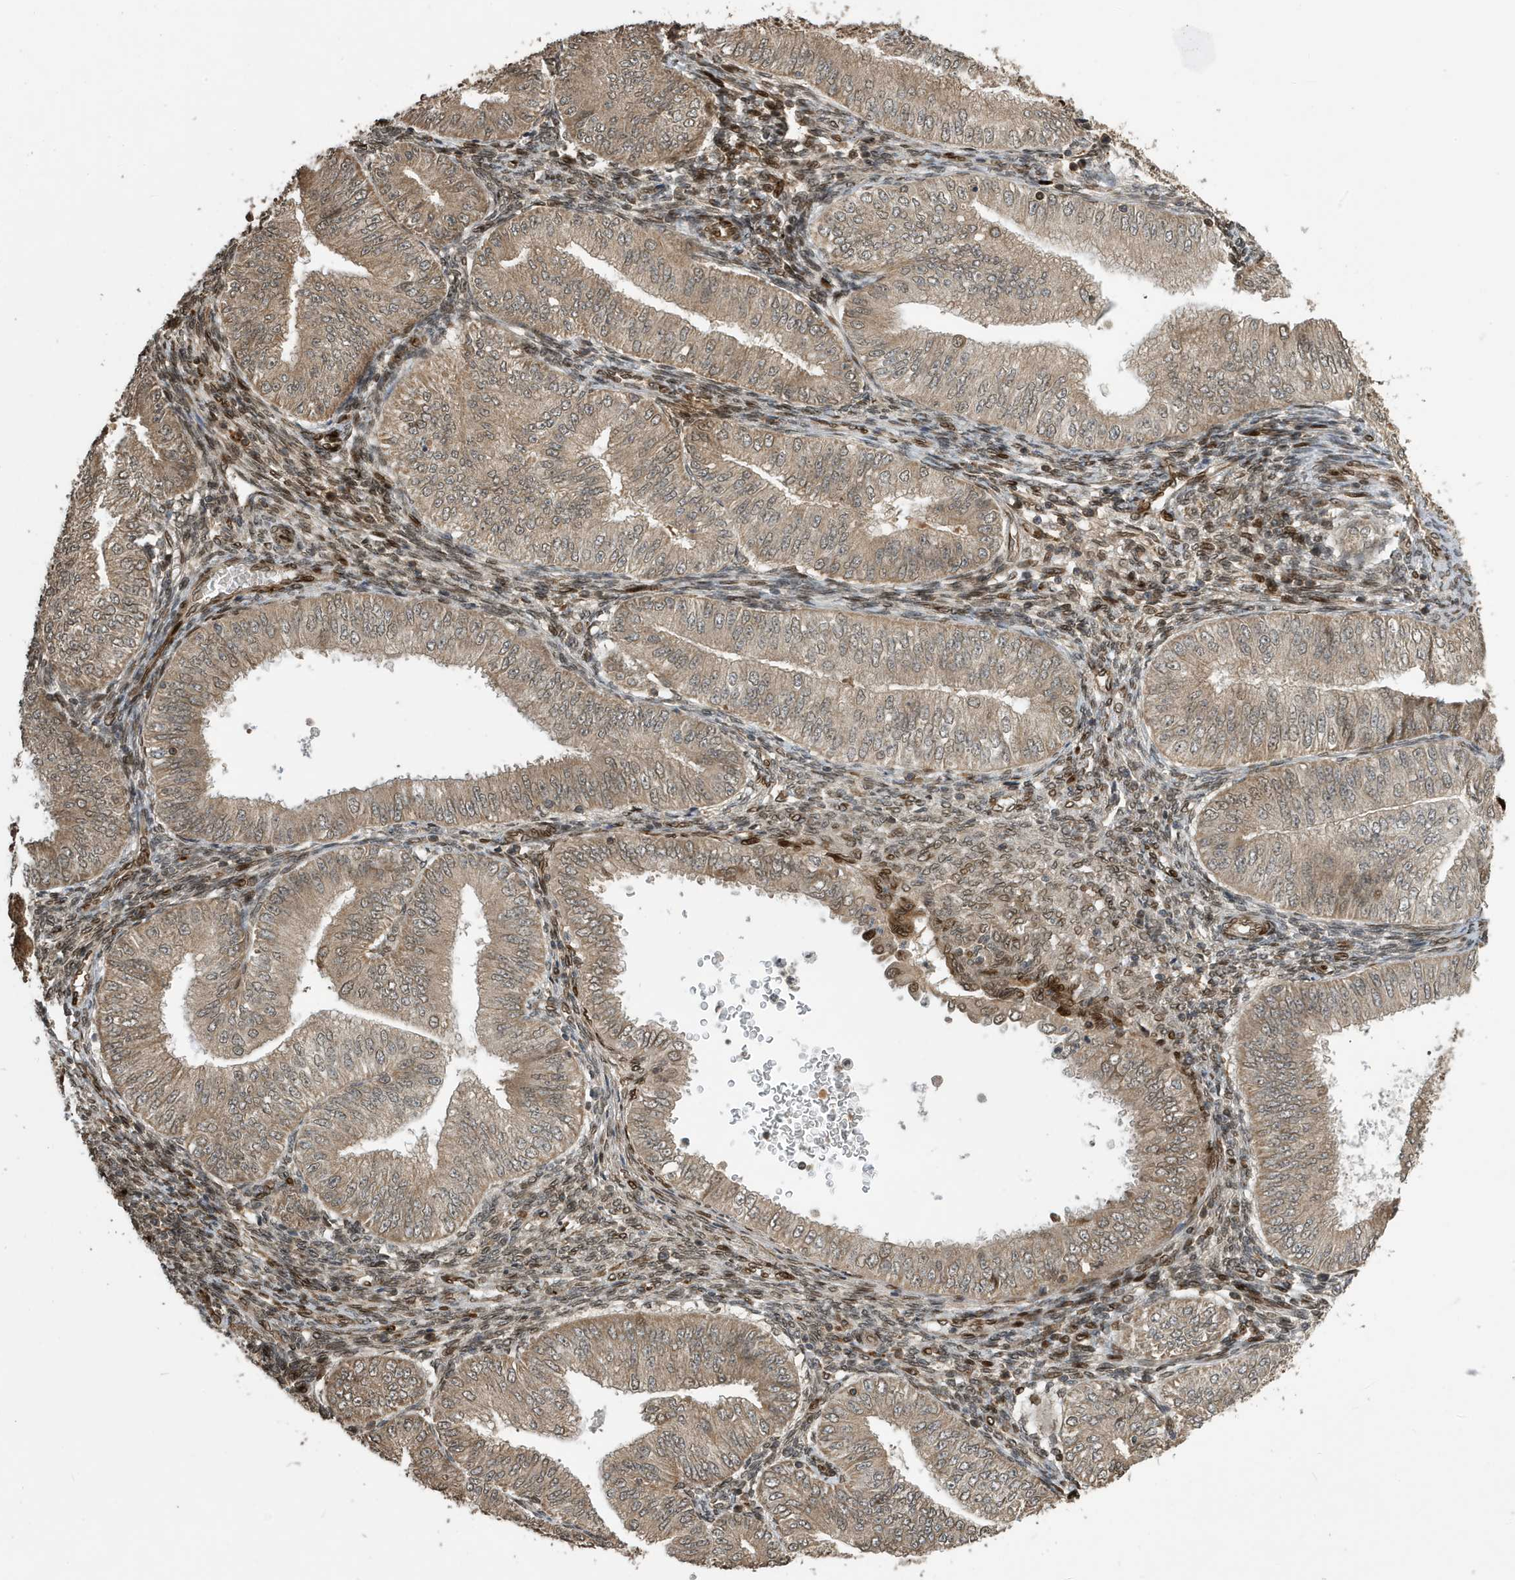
{"staining": {"intensity": "weak", "quantity": "25%-75%", "location": "cytoplasmic/membranous"}, "tissue": "endometrial cancer", "cell_type": "Tumor cells", "image_type": "cancer", "snomed": [{"axis": "morphology", "description": "Normal tissue, NOS"}, {"axis": "morphology", "description": "Adenocarcinoma, NOS"}, {"axis": "topography", "description": "Endometrium"}], "caption": "Adenocarcinoma (endometrial) stained with DAB (3,3'-diaminobenzidine) immunohistochemistry (IHC) reveals low levels of weak cytoplasmic/membranous staining in about 25%-75% of tumor cells.", "gene": "DUSP18", "patient": {"sex": "female", "age": 53}}